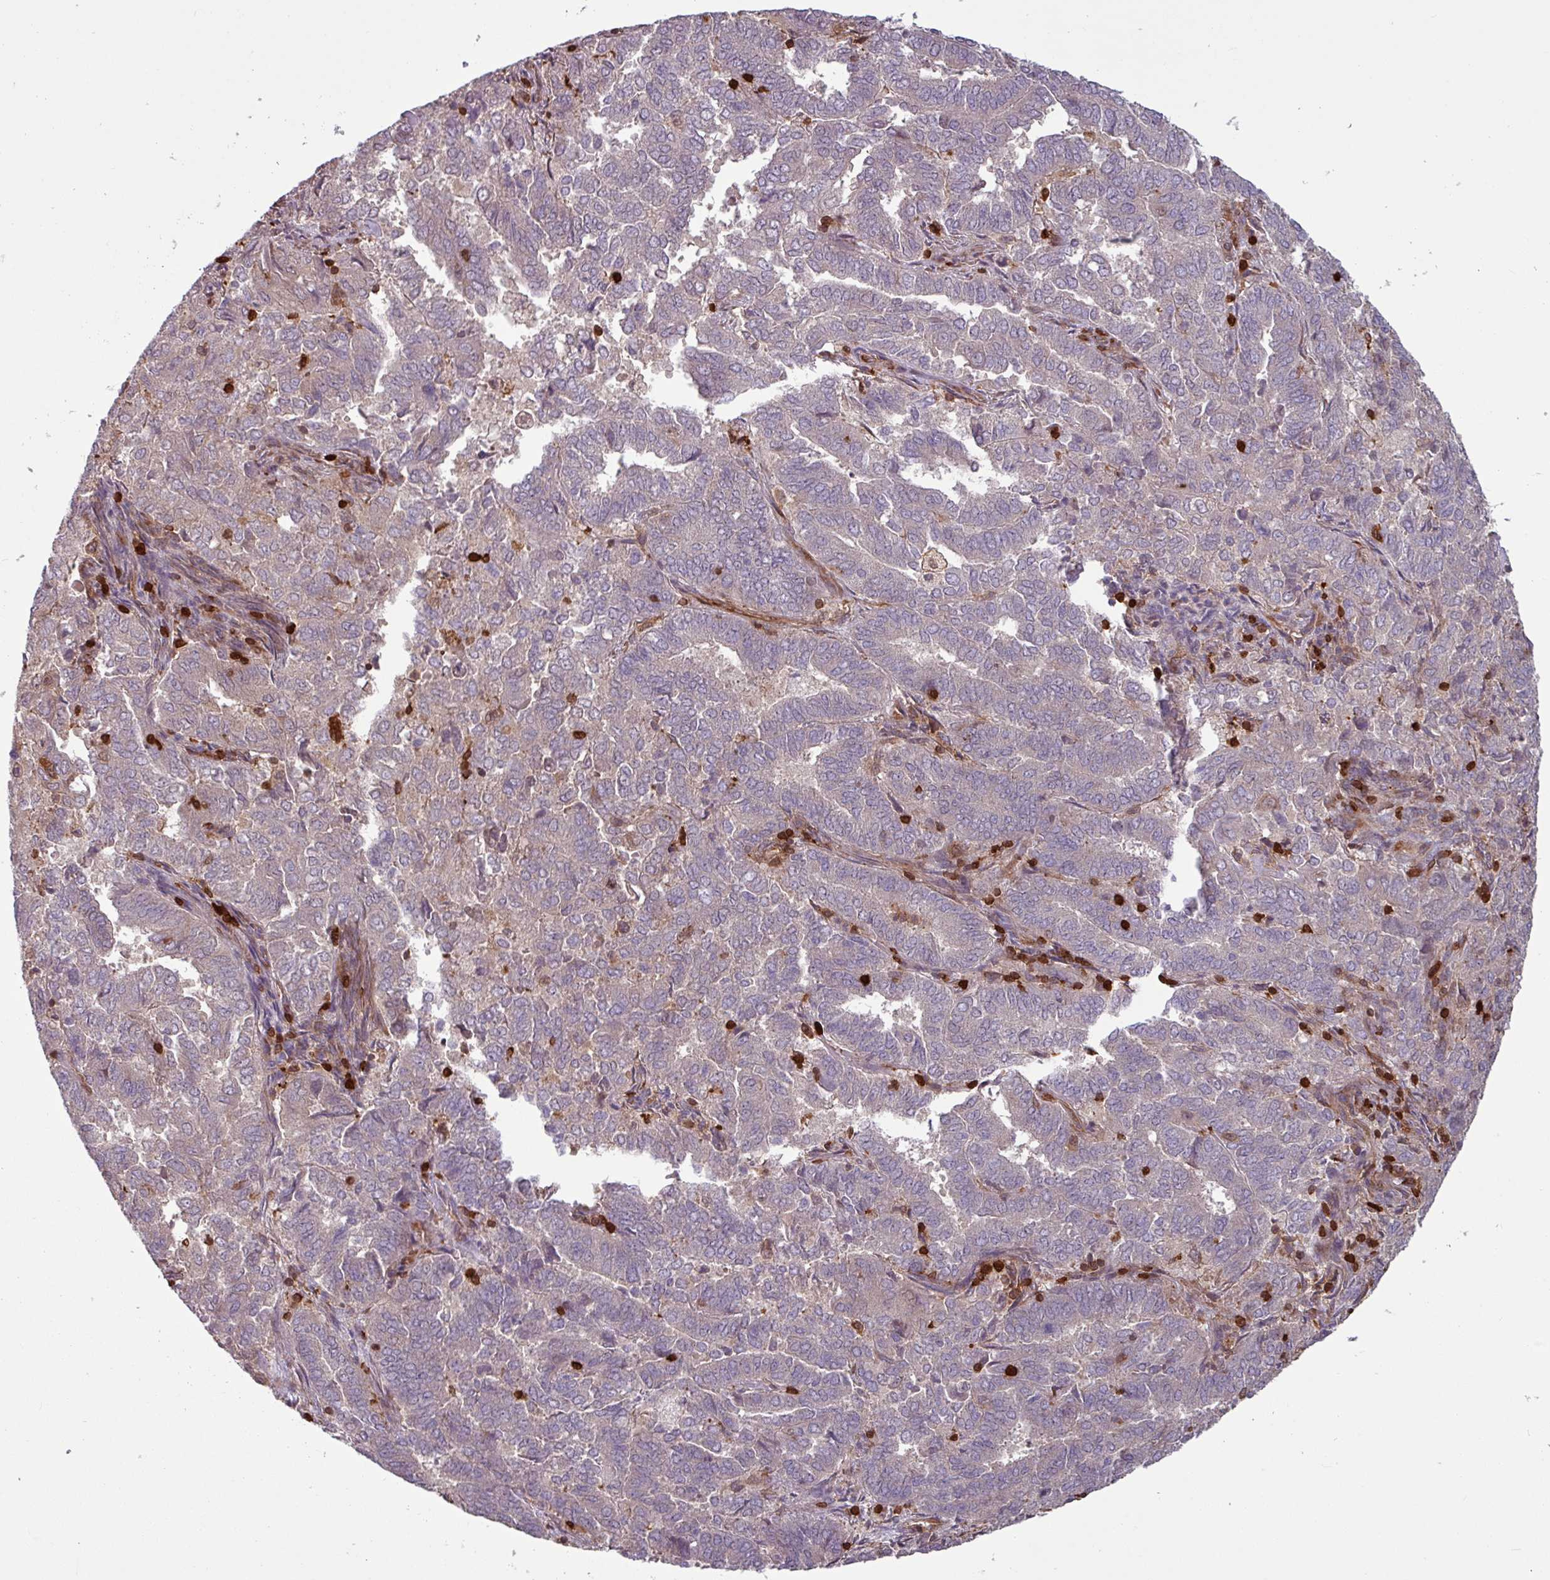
{"staining": {"intensity": "negative", "quantity": "none", "location": "none"}, "tissue": "endometrial cancer", "cell_type": "Tumor cells", "image_type": "cancer", "snomed": [{"axis": "morphology", "description": "Adenocarcinoma, NOS"}, {"axis": "topography", "description": "Endometrium"}], "caption": "High magnification brightfield microscopy of adenocarcinoma (endometrial) stained with DAB (brown) and counterstained with hematoxylin (blue): tumor cells show no significant positivity.", "gene": "SEC61G", "patient": {"sex": "female", "age": 72}}